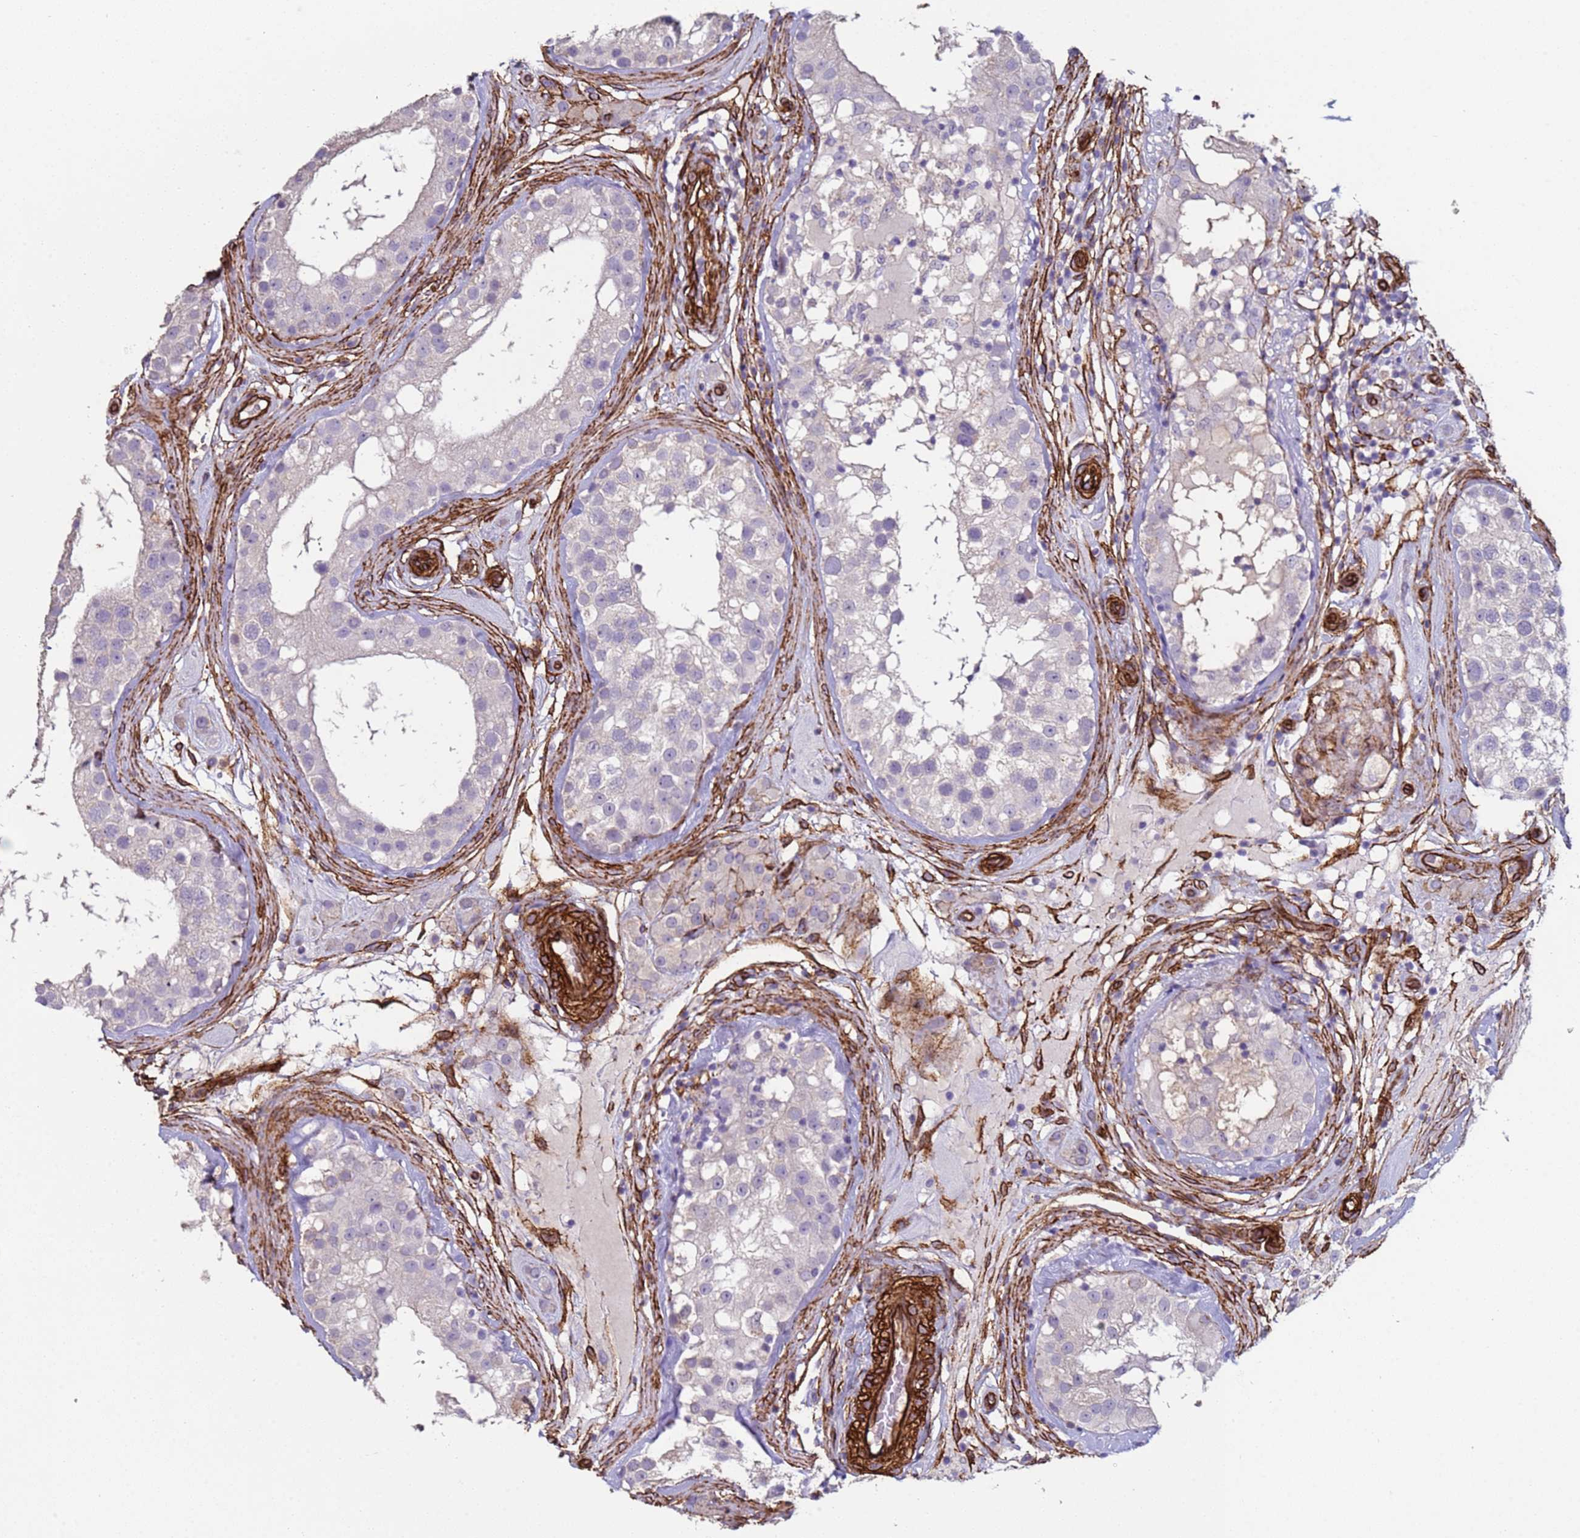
{"staining": {"intensity": "negative", "quantity": "none", "location": "none"}, "tissue": "testis", "cell_type": "Cells in seminiferous ducts", "image_type": "normal", "snomed": [{"axis": "morphology", "description": "Normal tissue, NOS"}, {"axis": "topography", "description": "Testis"}], "caption": "The photomicrograph exhibits no significant positivity in cells in seminiferous ducts of testis.", "gene": "GASK1A", "patient": {"sex": "male", "age": 46}}